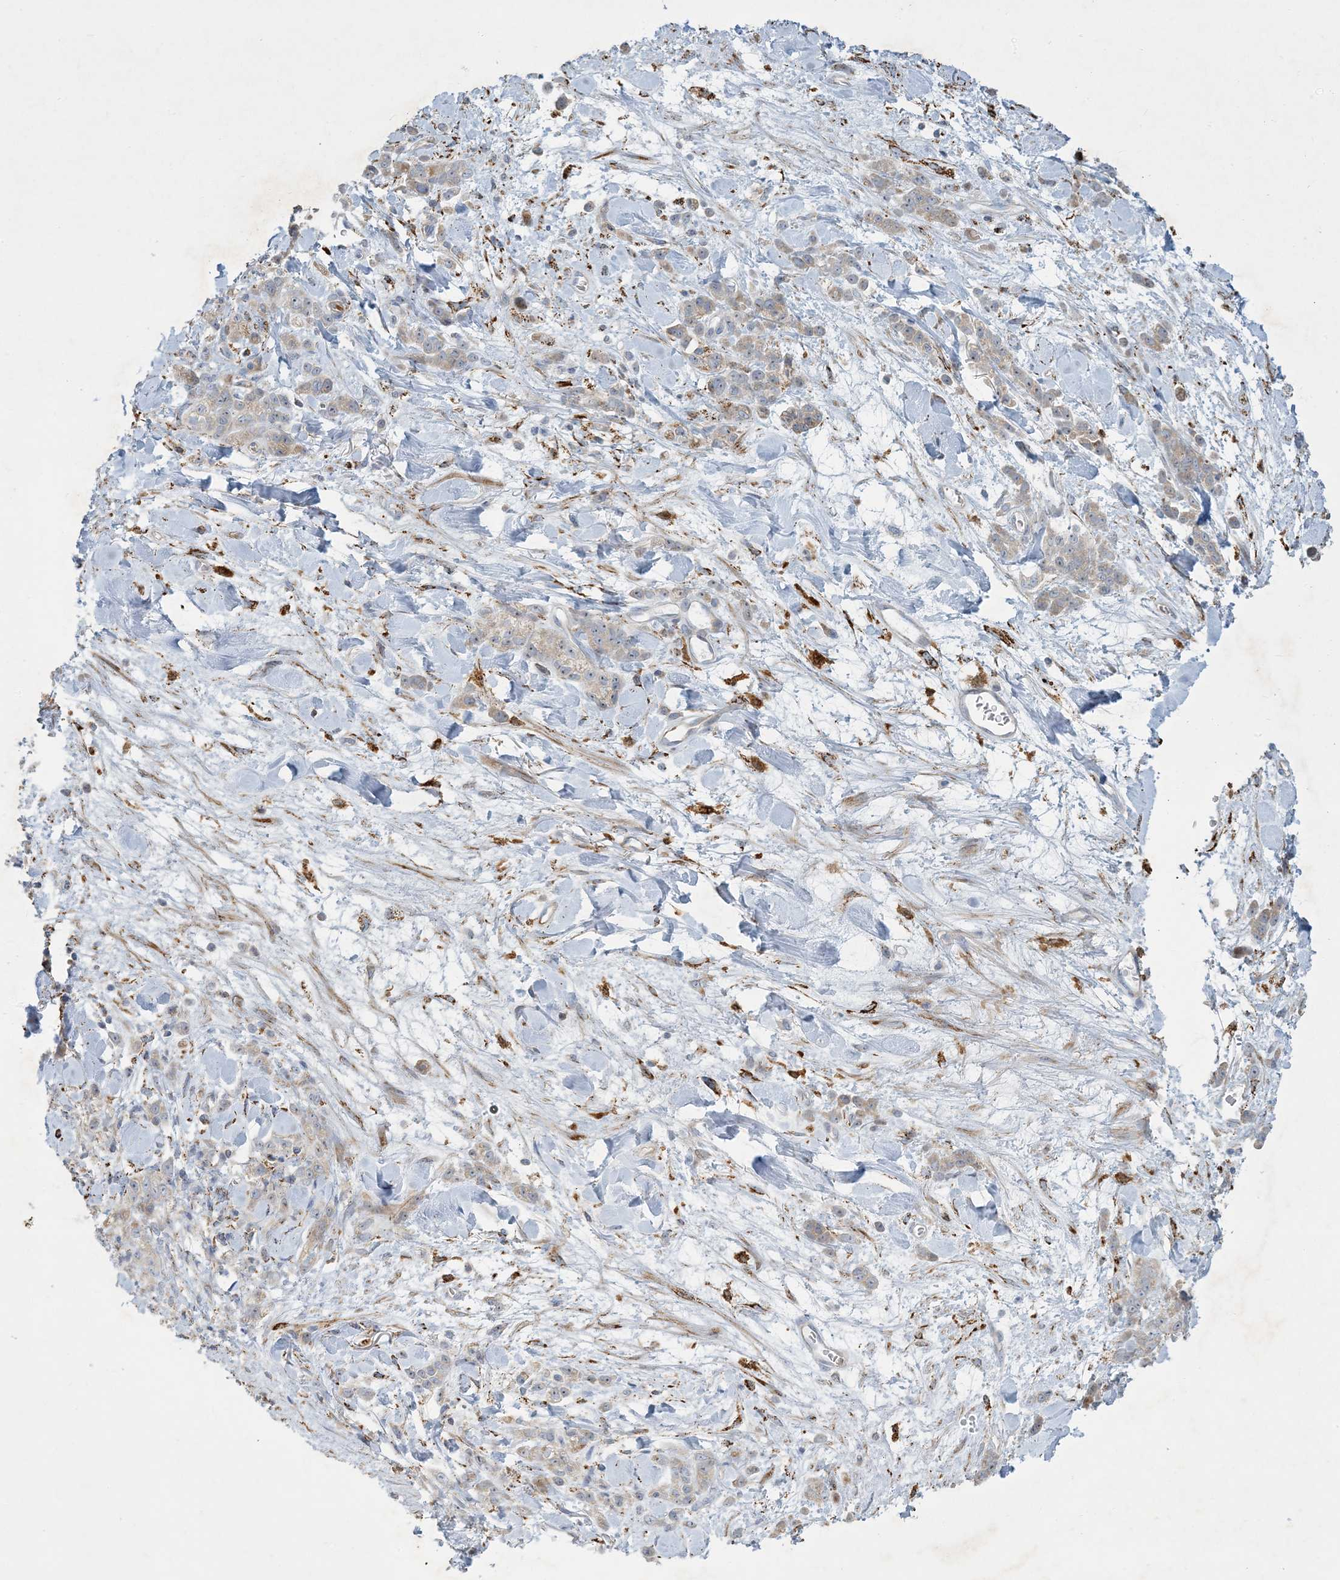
{"staining": {"intensity": "weak", "quantity": "25%-75%", "location": "cytoplasmic/membranous"}, "tissue": "stomach cancer", "cell_type": "Tumor cells", "image_type": "cancer", "snomed": [{"axis": "morphology", "description": "Normal tissue, NOS"}, {"axis": "morphology", "description": "Adenocarcinoma, NOS"}, {"axis": "topography", "description": "Stomach"}], "caption": "Adenocarcinoma (stomach) tissue shows weak cytoplasmic/membranous positivity in about 25%-75% of tumor cells, visualized by immunohistochemistry. Nuclei are stained in blue.", "gene": "LTN1", "patient": {"sex": "male", "age": 82}}